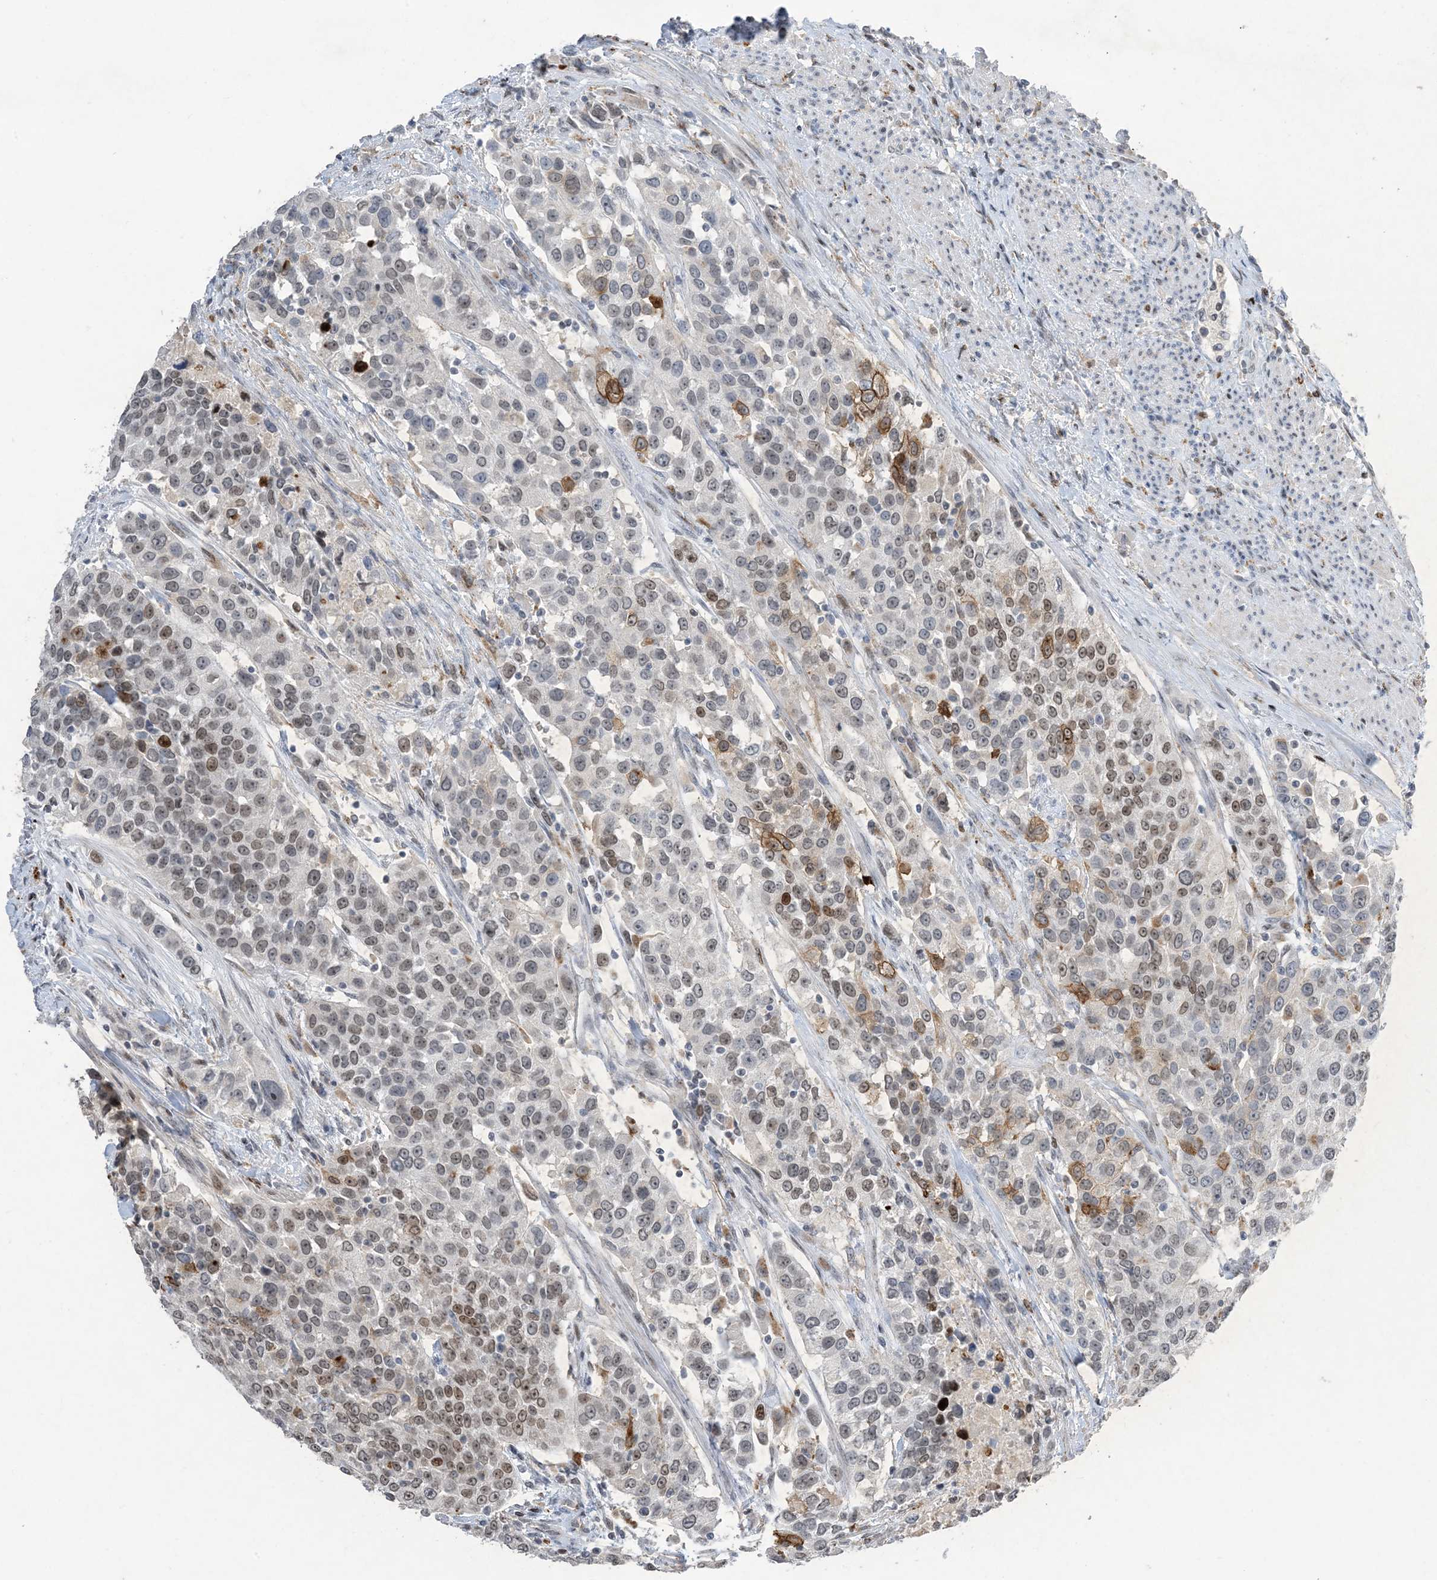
{"staining": {"intensity": "moderate", "quantity": "25%-75%", "location": "cytoplasmic/membranous,nuclear"}, "tissue": "urothelial cancer", "cell_type": "Tumor cells", "image_type": "cancer", "snomed": [{"axis": "morphology", "description": "Urothelial carcinoma, High grade"}, {"axis": "topography", "description": "Urinary bladder"}], "caption": "This micrograph reveals immunohistochemistry (IHC) staining of human urothelial cancer, with medium moderate cytoplasmic/membranous and nuclear staining in approximately 25%-75% of tumor cells.", "gene": "SLC25A53", "patient": {"sex": "female", "age": 80}}